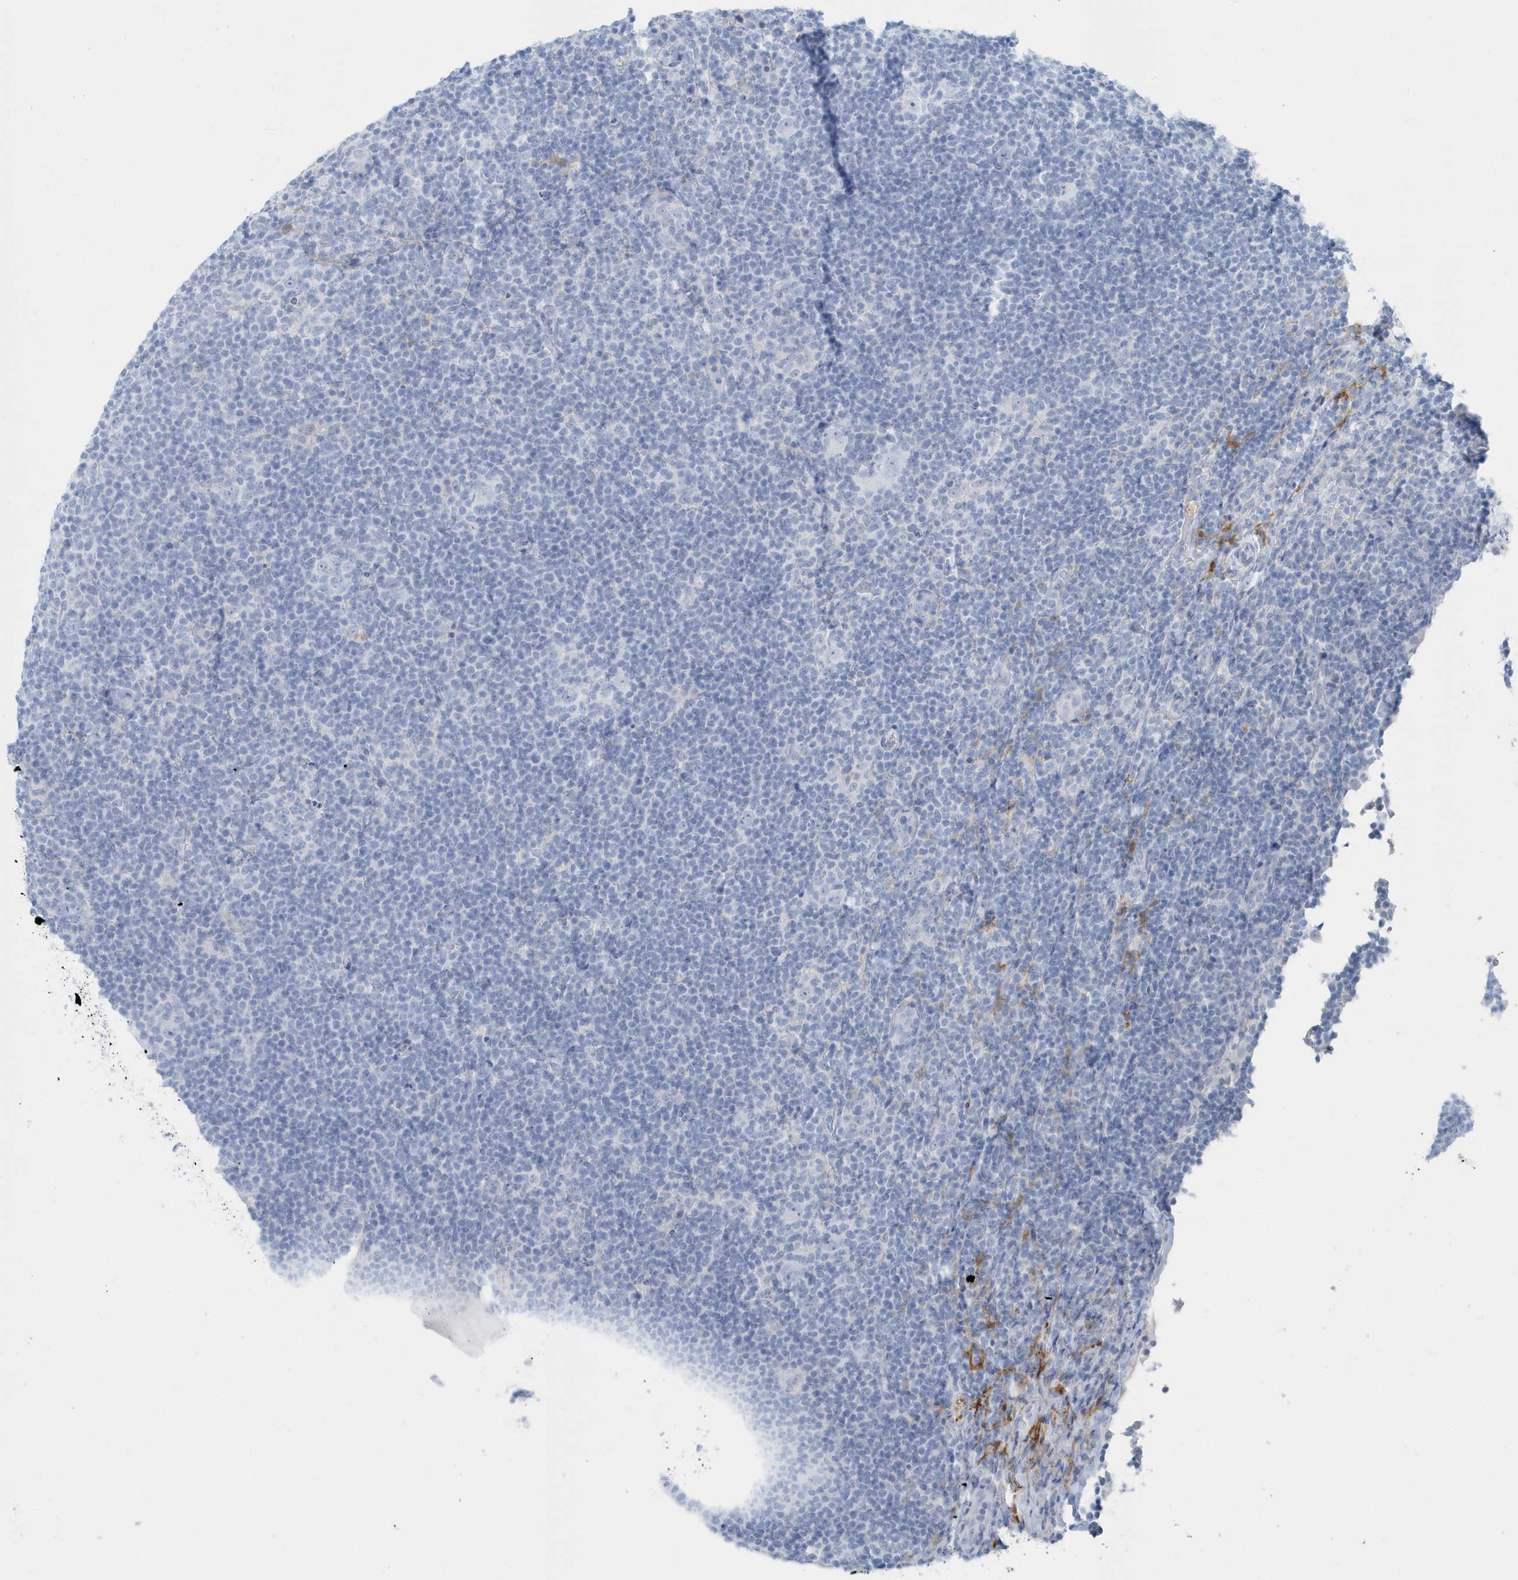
{"staining": {"intensity": "negative", "quantity": "none", "location": "none"}, "tissue": "lymphoma", "cell_type": "Tumor cells", "image_type": "cancer", "snomed": [{"axis": "morphology", "description": "Hodgkin's disease, NOS"}, {"axis": "topography", "description": "Lymph node"}], "caption": "The image displays no significant expression in tumor cells of Hodgkin's disease. The staining is performed using DAB brown chromogen with nuclei counter-stained in using hematoxylin.", "gene": "FAM98A", "patient": {"sex": "female", "age": 57}}